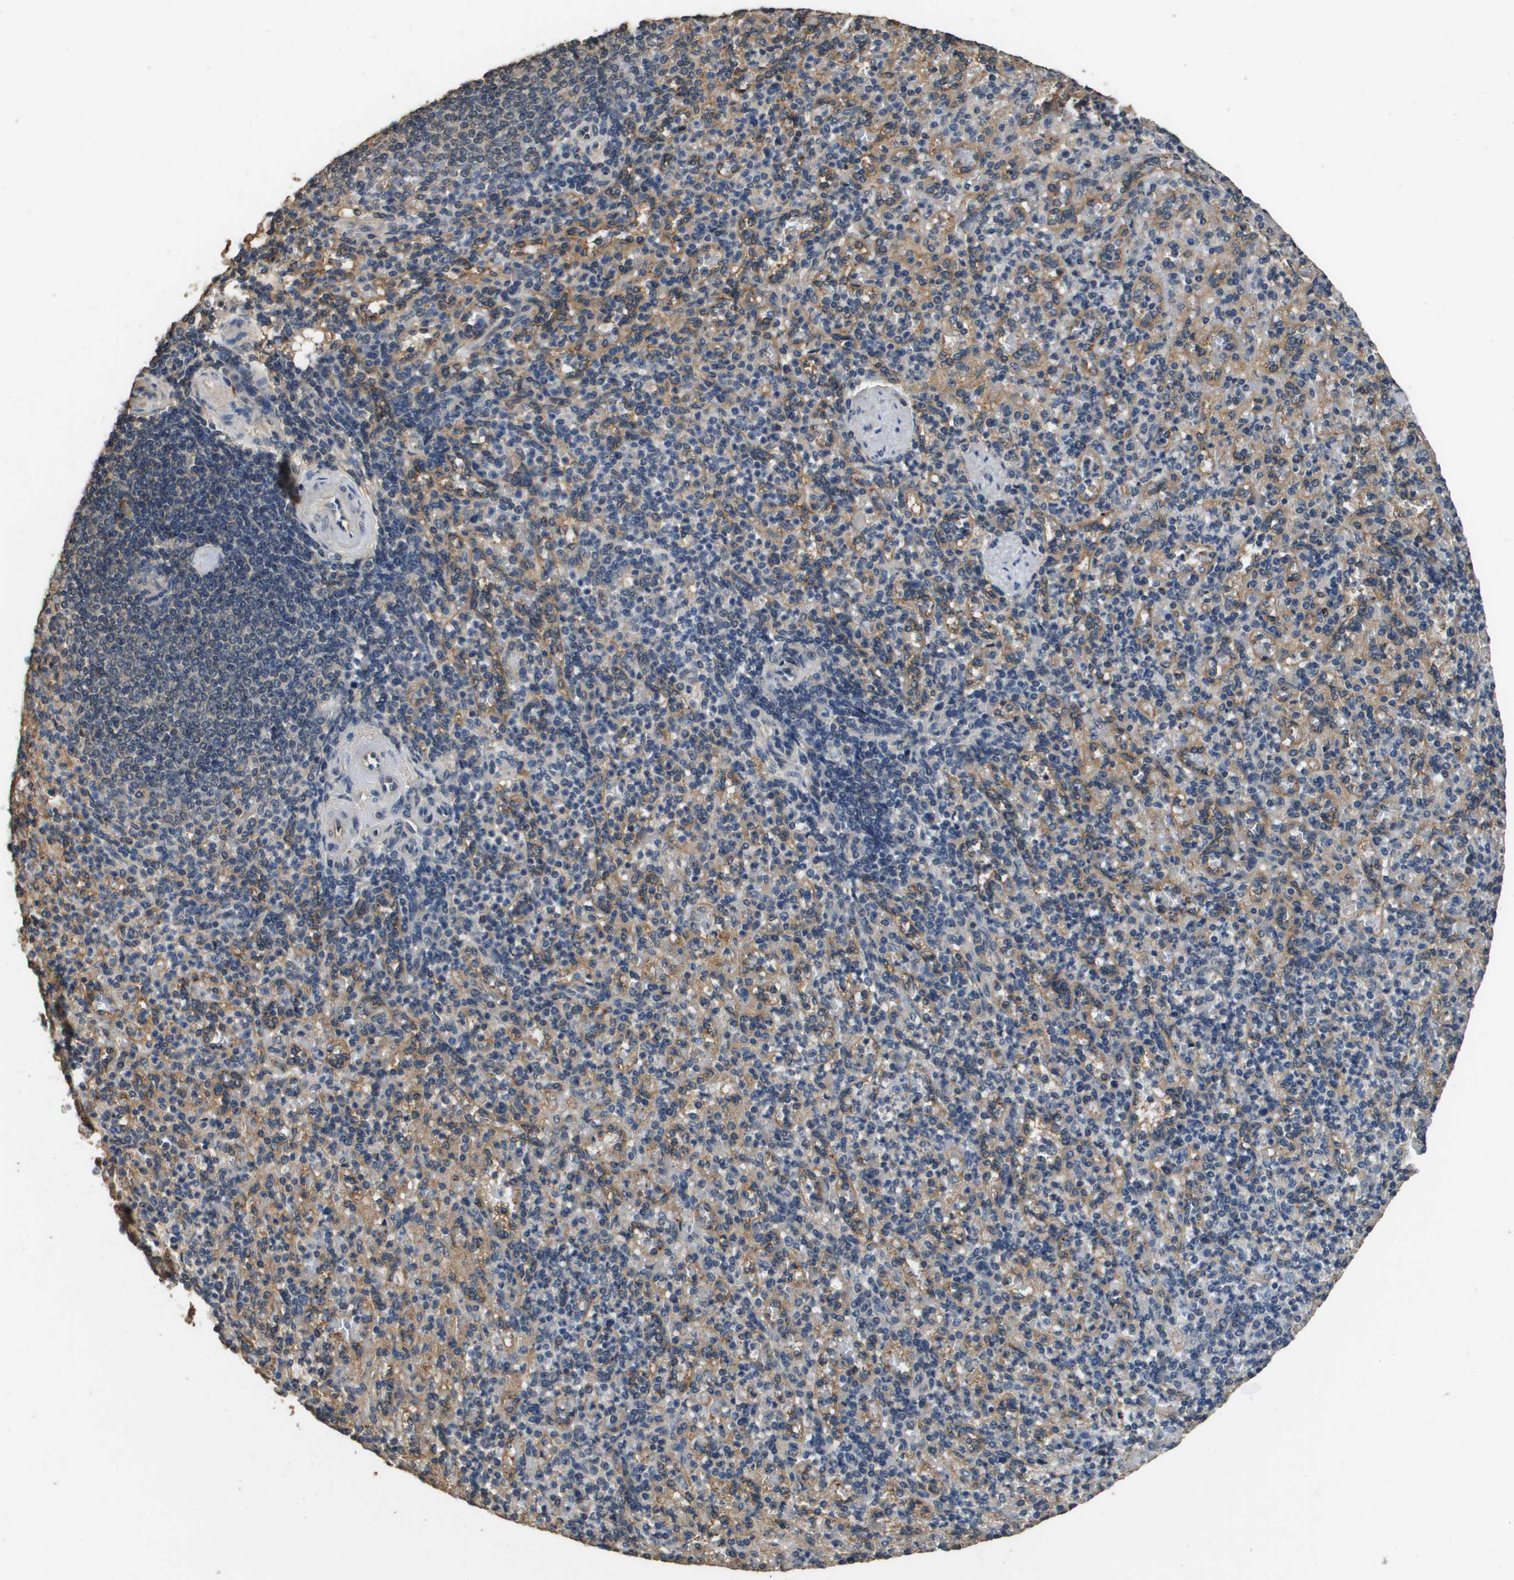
{"staining": {"intensity": "weak", "quantity": "25%-75%", "location": "cytoplasmic/membranous"}, "tissue": "spleen", "cell_type": "Cells in red pulp", "image_type": "normal", "snomed": [{"axis": "morphology", "description": "Normal tissue, NOS"}, {"axis": "topography", "description": "Spleen"}], "caption": "Brown immunohistochemical staining in unremarkable human spleen shows weak cytoplasmic/membranous expression in about 25%-75% of cells in red pulp.", "gene": "RAB6B", "patient": {"sex": "female", "age": 74}}